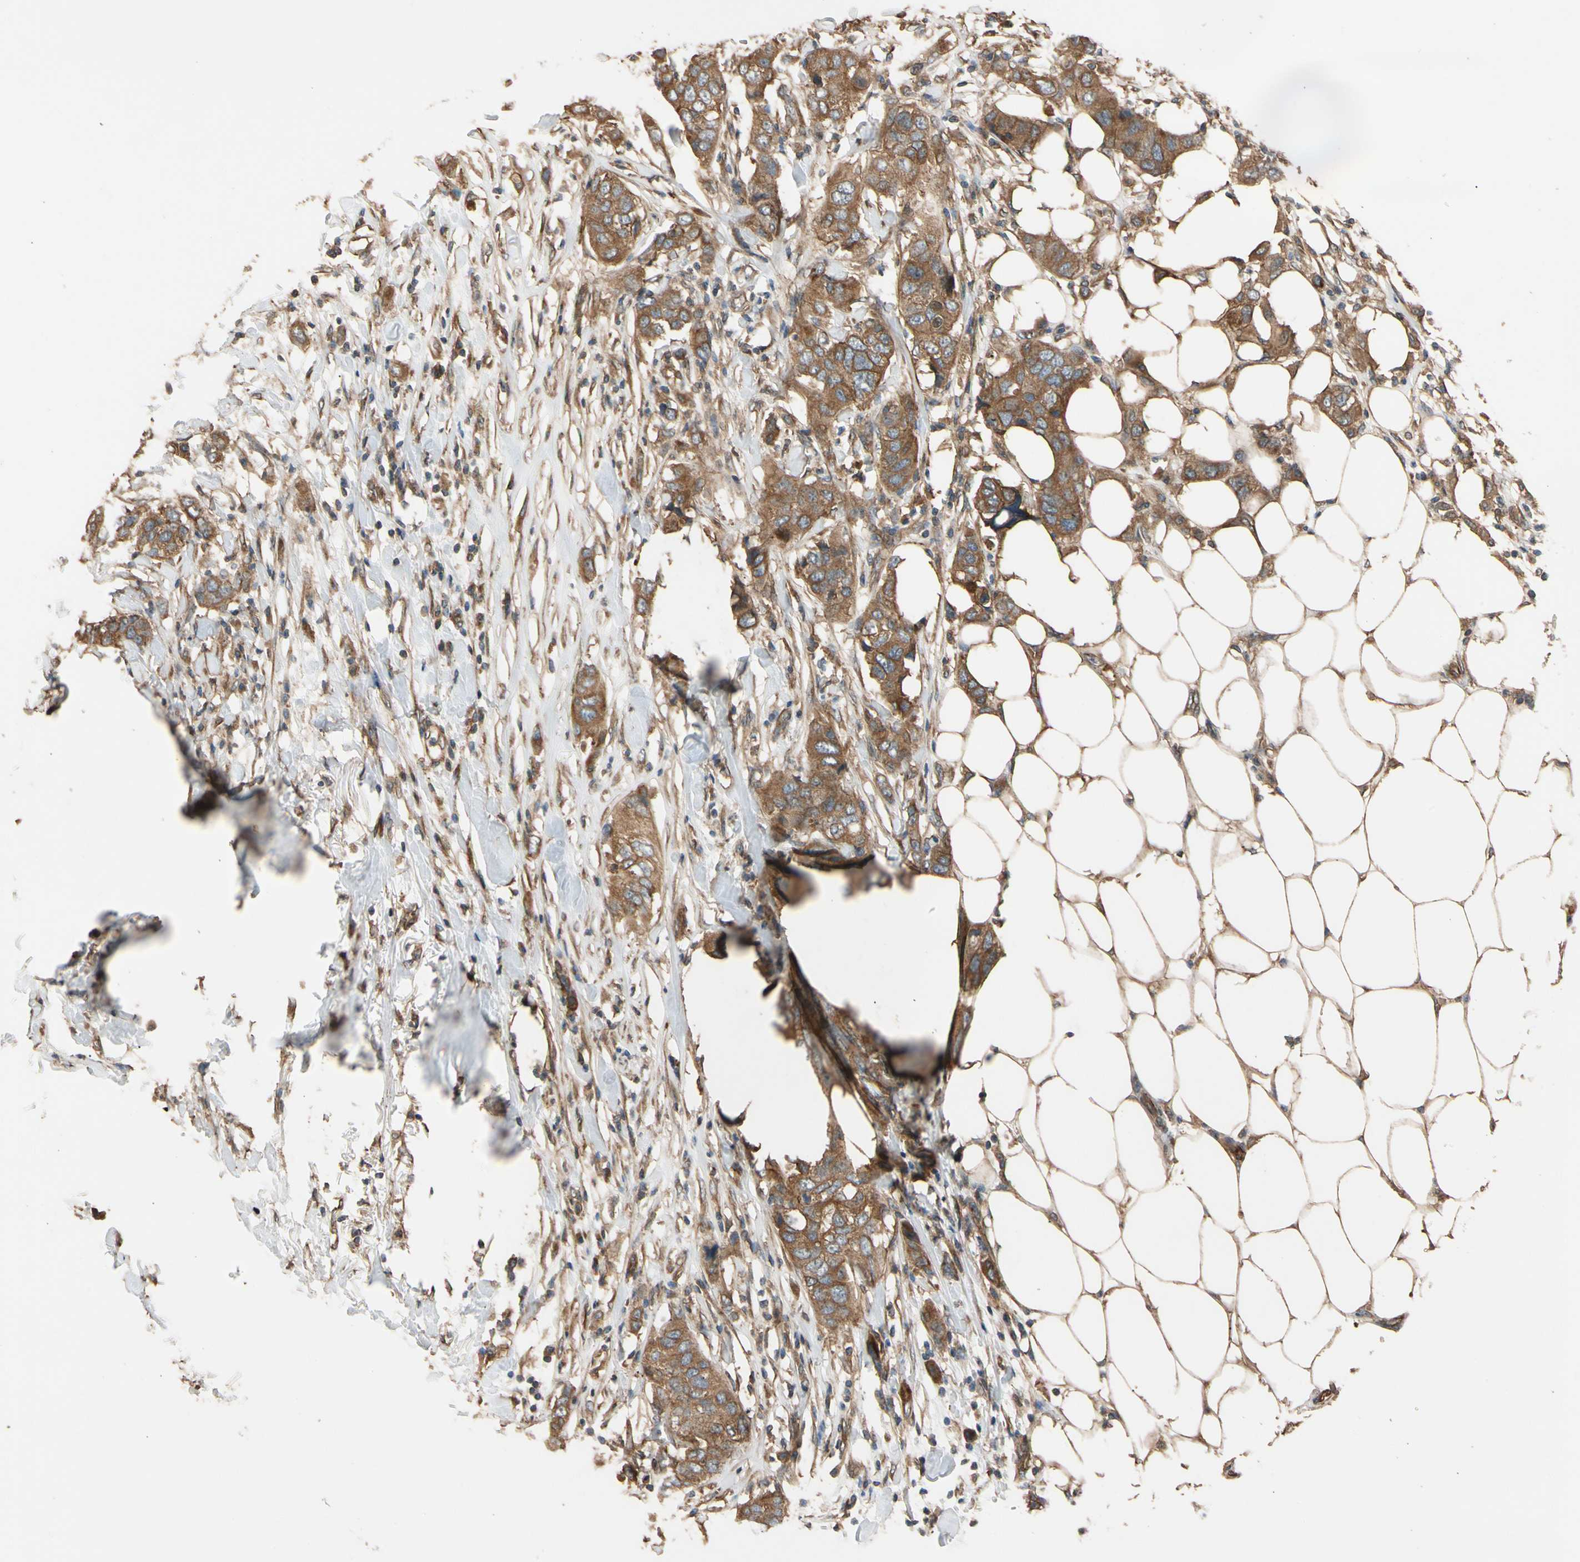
{"staining": {"intensity": "strong", "quantity": ">75%", "location": "cytoplasmic/membranous"}, "tissue": "breast cancer", "cell_type": "Tumor cells", "image_type": "cancer", "snomed": [{"axis": "morphology", "description": "Duct carcinoma"}, {"axis": "topography", "description": "Breast"}], "caption": "Immunohistochemical staining of breast infiltrating ductal carcinoma displays high levels of strong cytoplasmic/membranous protein expression in about >75% of tumor cells. (DAB IHC, brown staining for protein, blue staining for nuclei).", "gene": "MGRN1", "patient": {"sex": "female", "age": 50}}